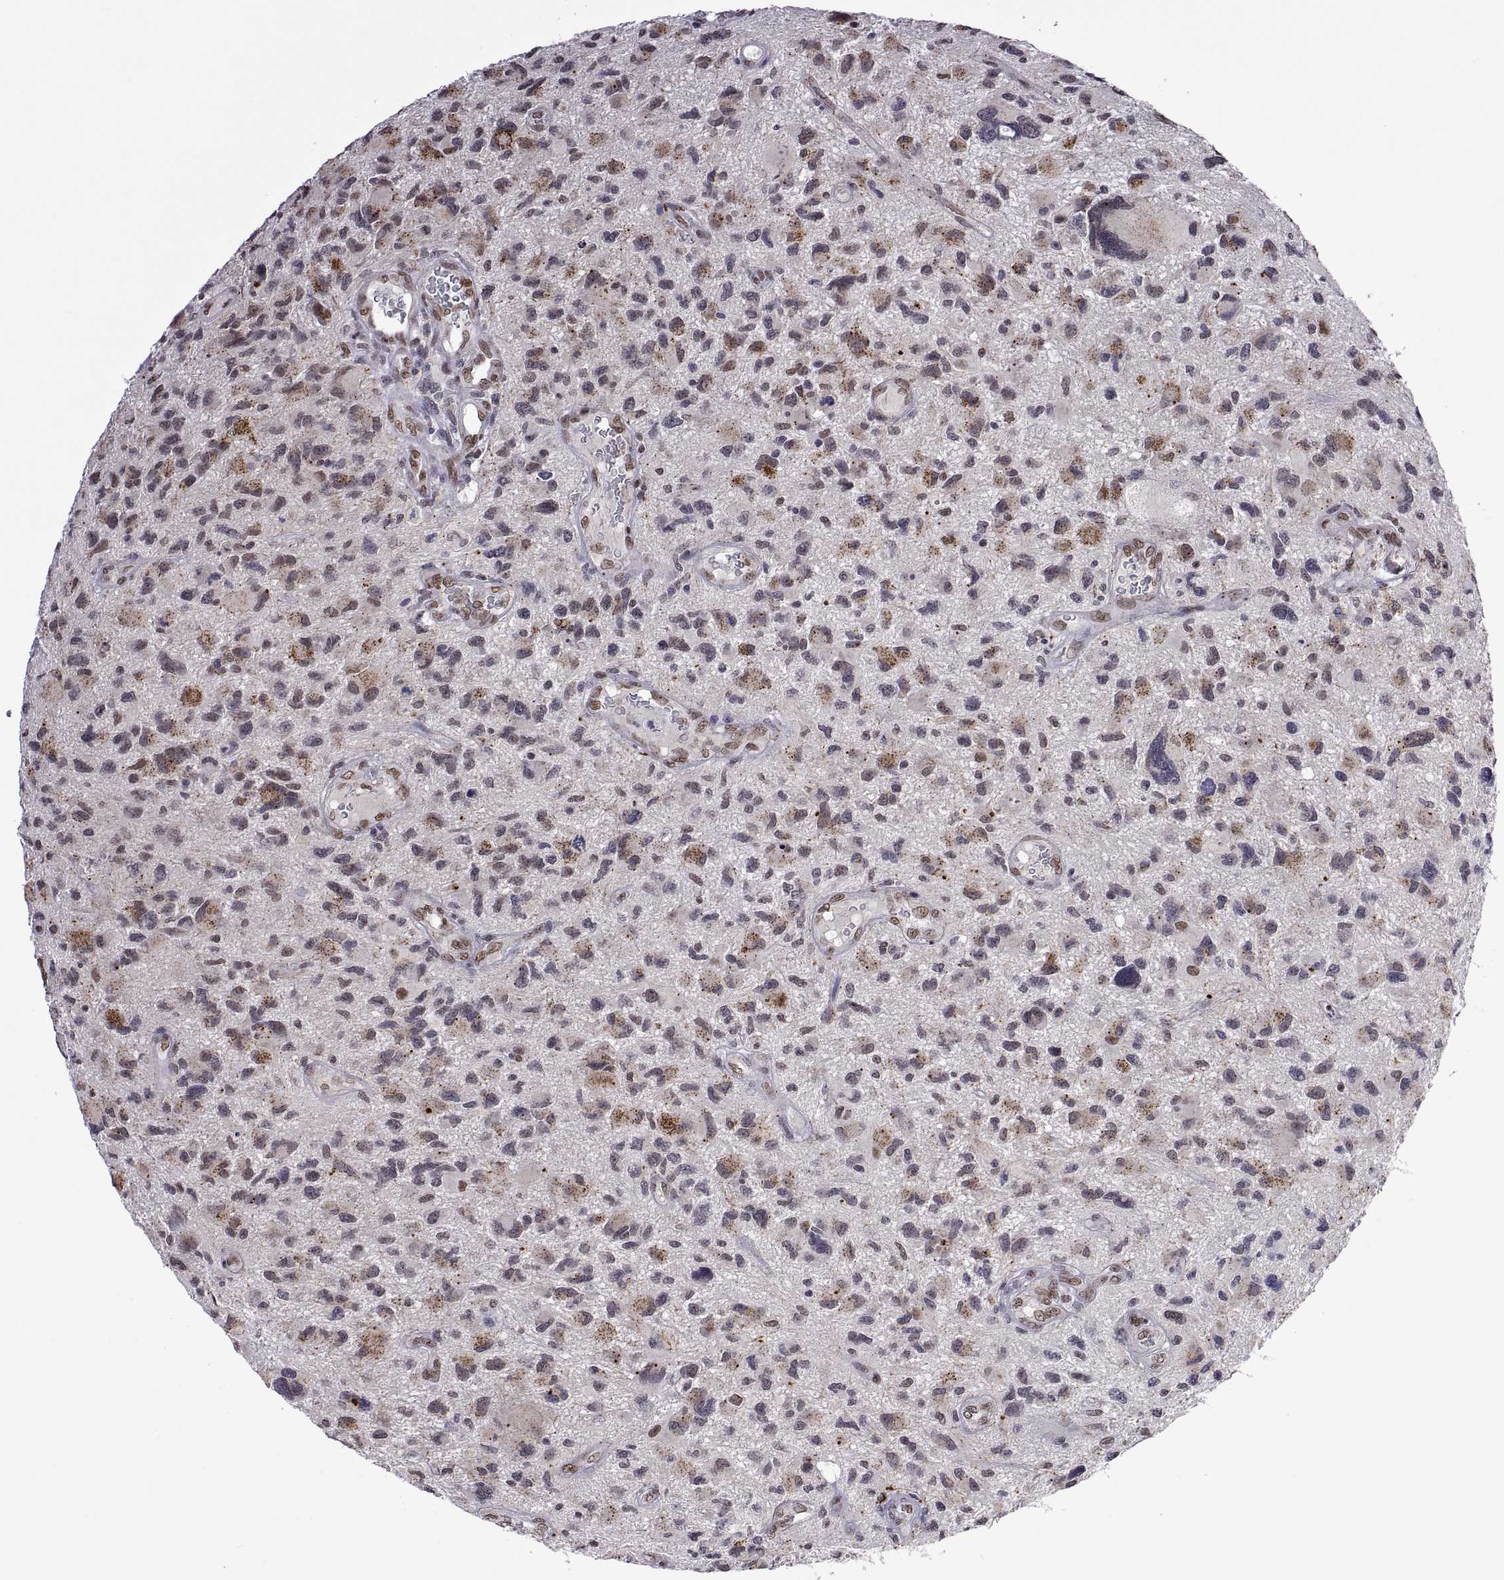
{"staining": {"intensity": "negative", "quantity": "none", "location": "none"}, "tissue": "glioma", "cell_type": "Tumor cells", "image_type": "cancer", "snomed": [{"axis": "morphology", "description": "Glioma, malignant, NOS"}, {"axis": "morphology", "description": "Glioma, malignant, High grade"}, {"axis": "topography", "description": "Brain"}], "caption": "Protein analysis of malignant glioma (high-grade) shows no significant staining in tumor cells.", "gene": "NR4A1", "patient": {"sex": "female", "age": 71}}